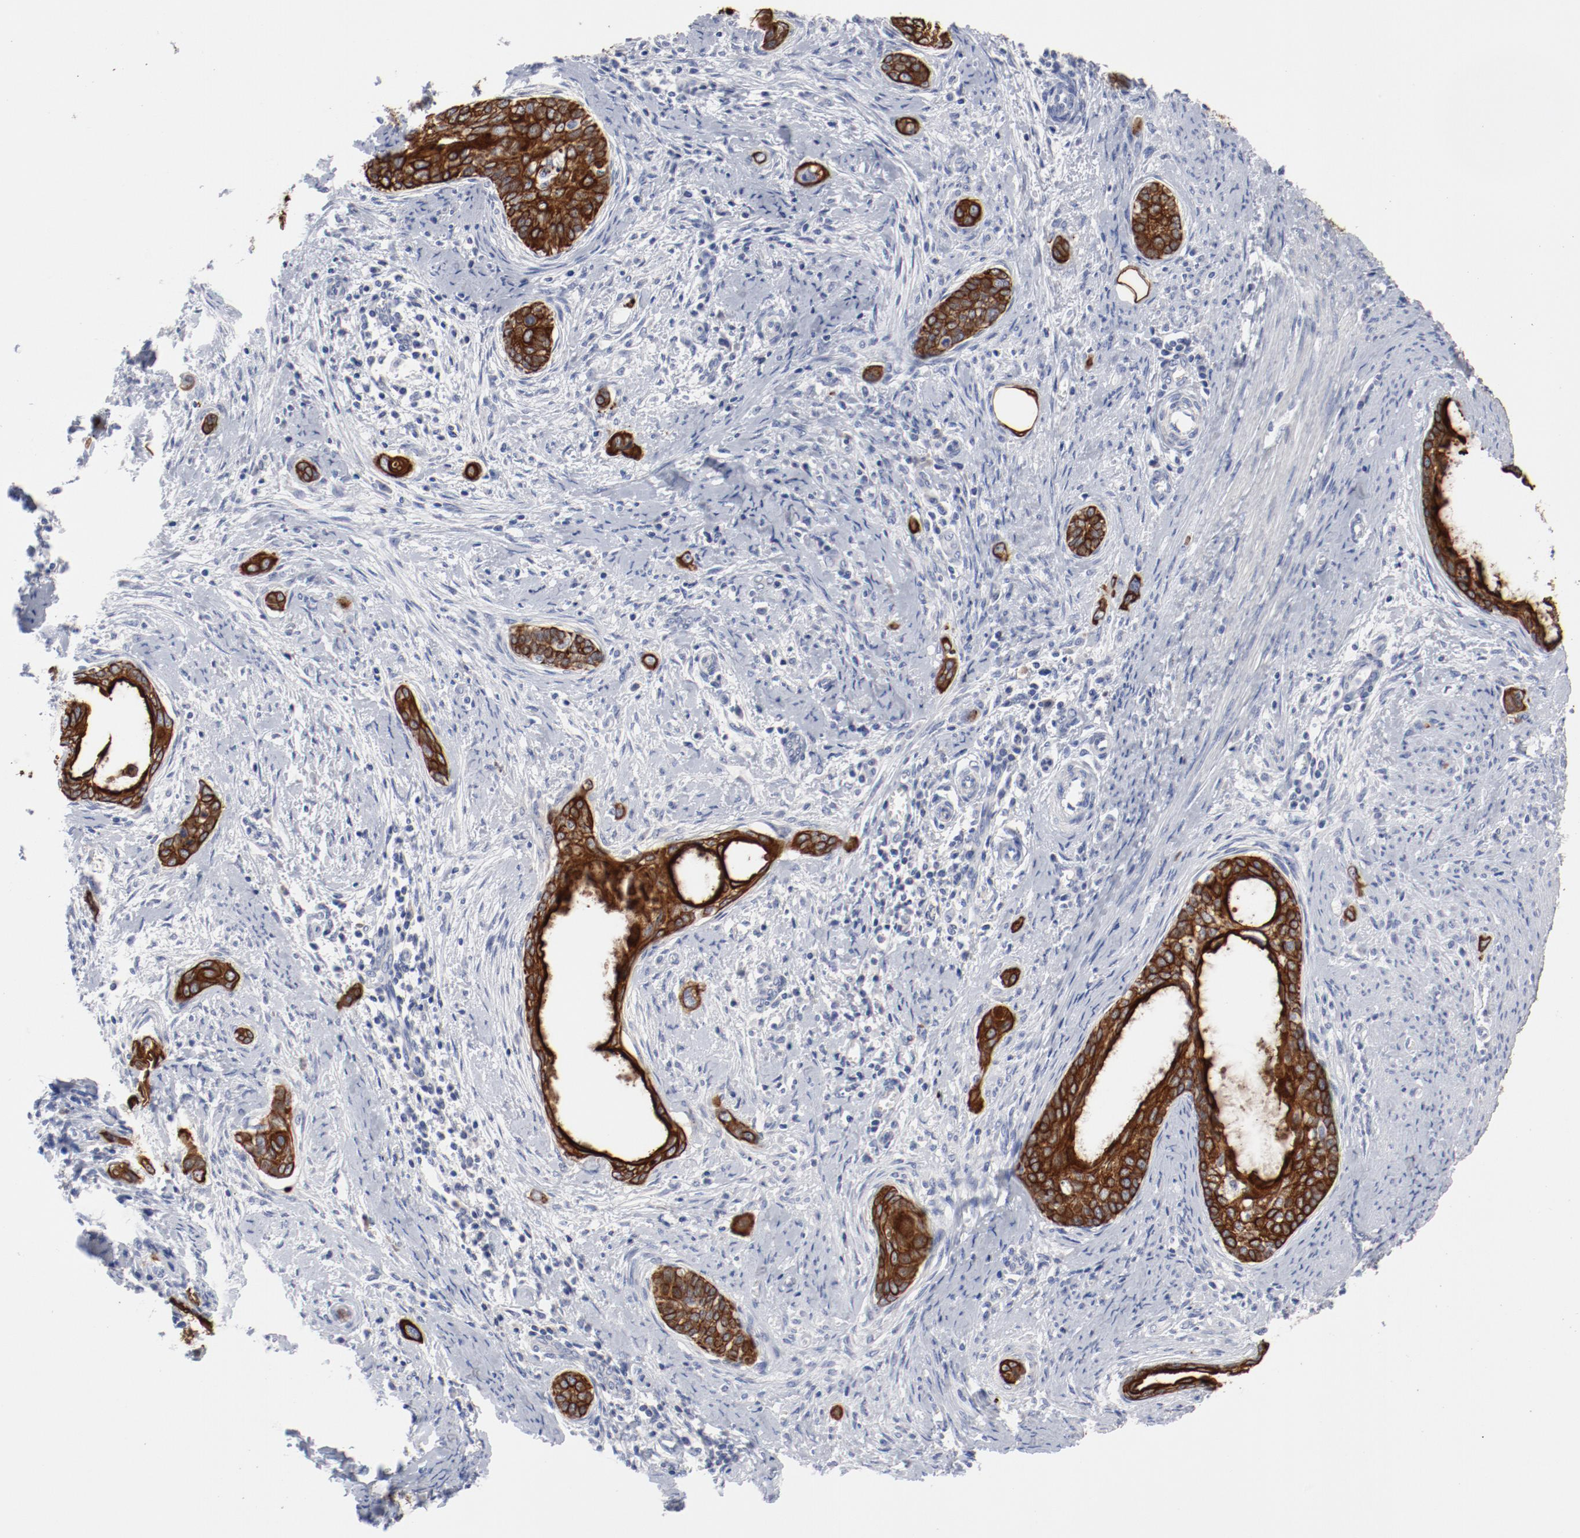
{"staining": {"intensity": "strong", "quantity": ">75%", "location": "cytoplasmic/membranous"}, "tissue": "cervical cancer", "cell_type": "Tumor cells", "image_type": "cancer", "snomed": [{"axis": "morphology", "description": "Squamous cell carcinoma, NOS"}, {"axis": "topography", "description": "Cervix"}], "caption": "A micrograph showing strong cytoplasmic/membranous positivity in about >75% of tumor cells in cervical cancer, as visualized by brown immunohistochemical staining.", "gene": "TSPAN6", "patient": {"sex": "female", "age": 33}}